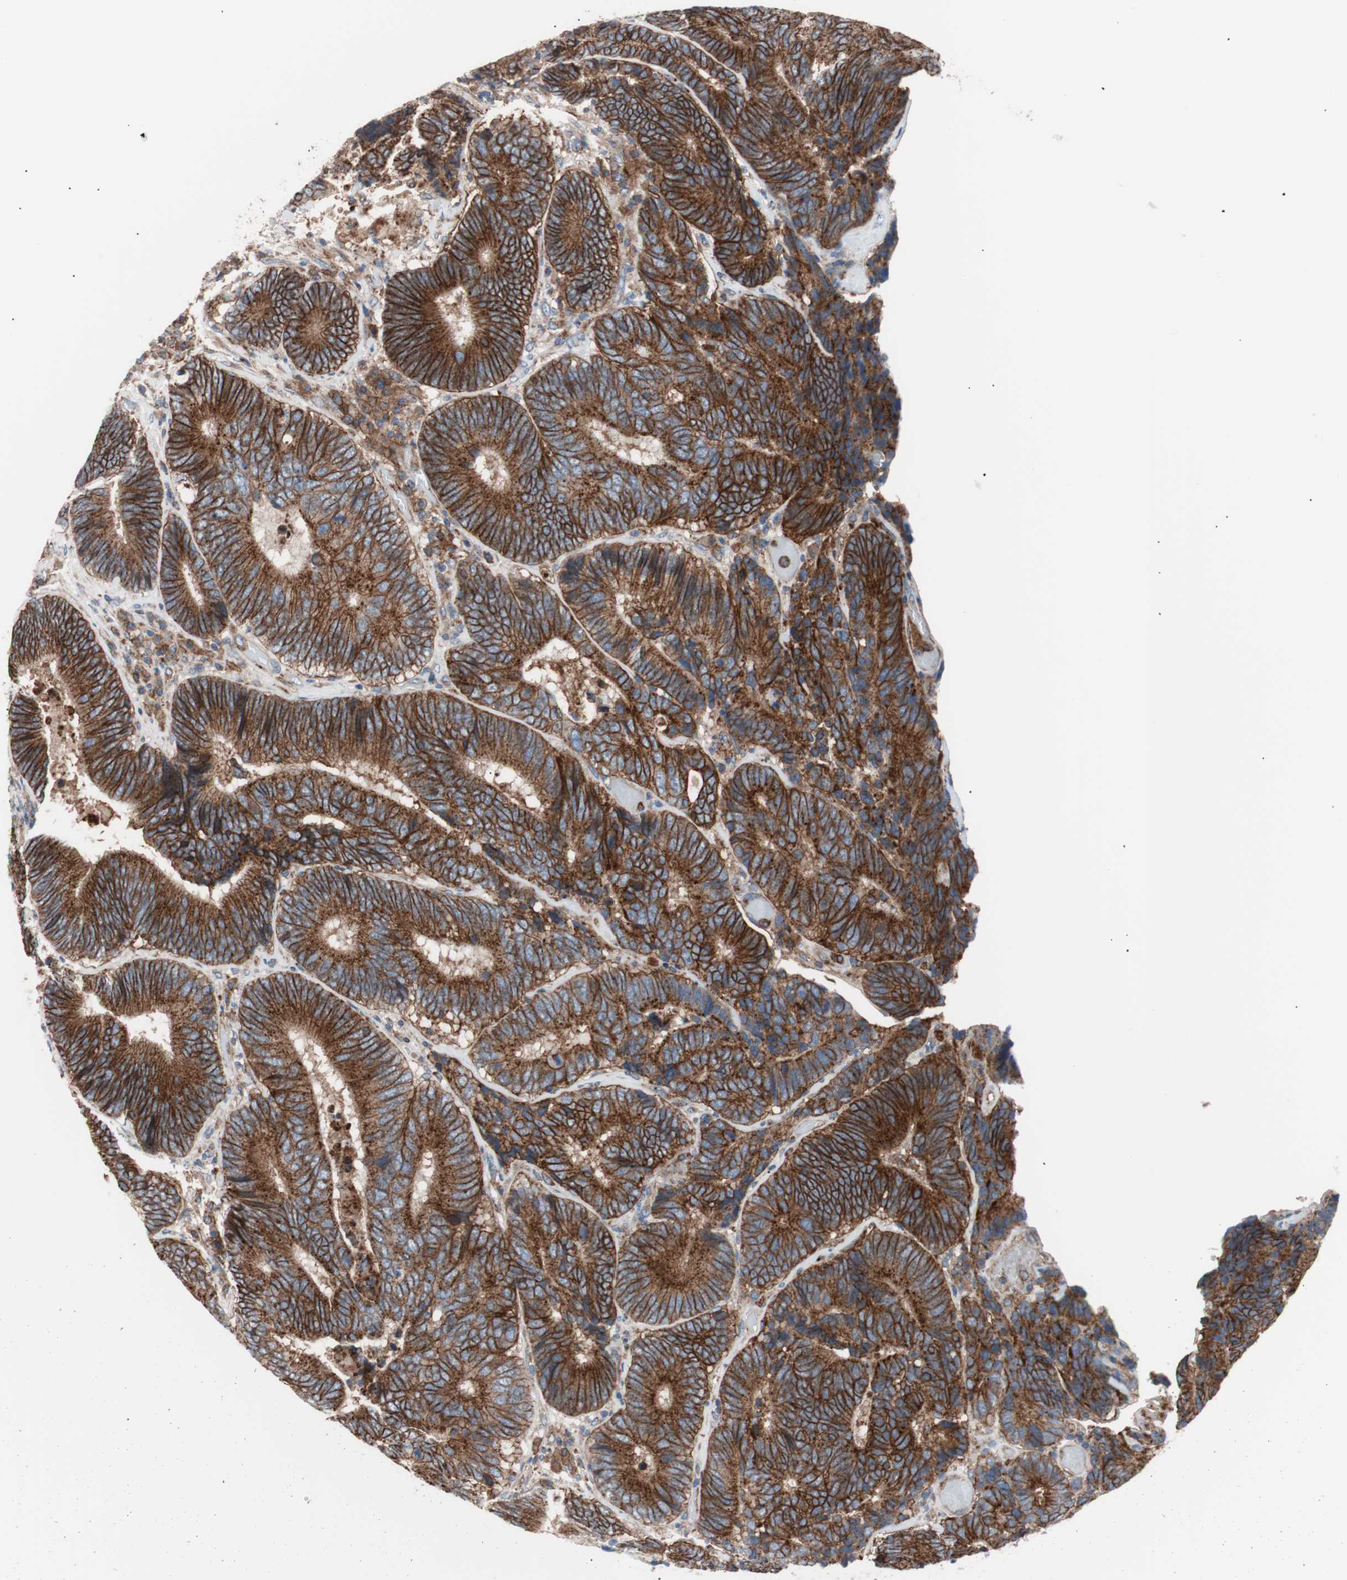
{"staining": {"intensity": "strong", "quantity": ">75%", "location": "cytoplasmic/membranous"}, "tissue": "colorectal cancer", "cell_type": "Tumor cells", "image_type": "cancer", "snomed": [{"axis": "morphology", "description": "Adenocarcinoma, NOS"}, {"axis": "topography", "description": "Colon"}], "caption": "Immunohistochemistry of human colorectal cancer (adenocarcinoma) exhibits high levels of strong cytoplasmic/membranous expression in about >75% of tumor cells. Nuclei are stained in blue.", "gene": "FLOT2", "patient": {"sex": "female", "age": 78}}